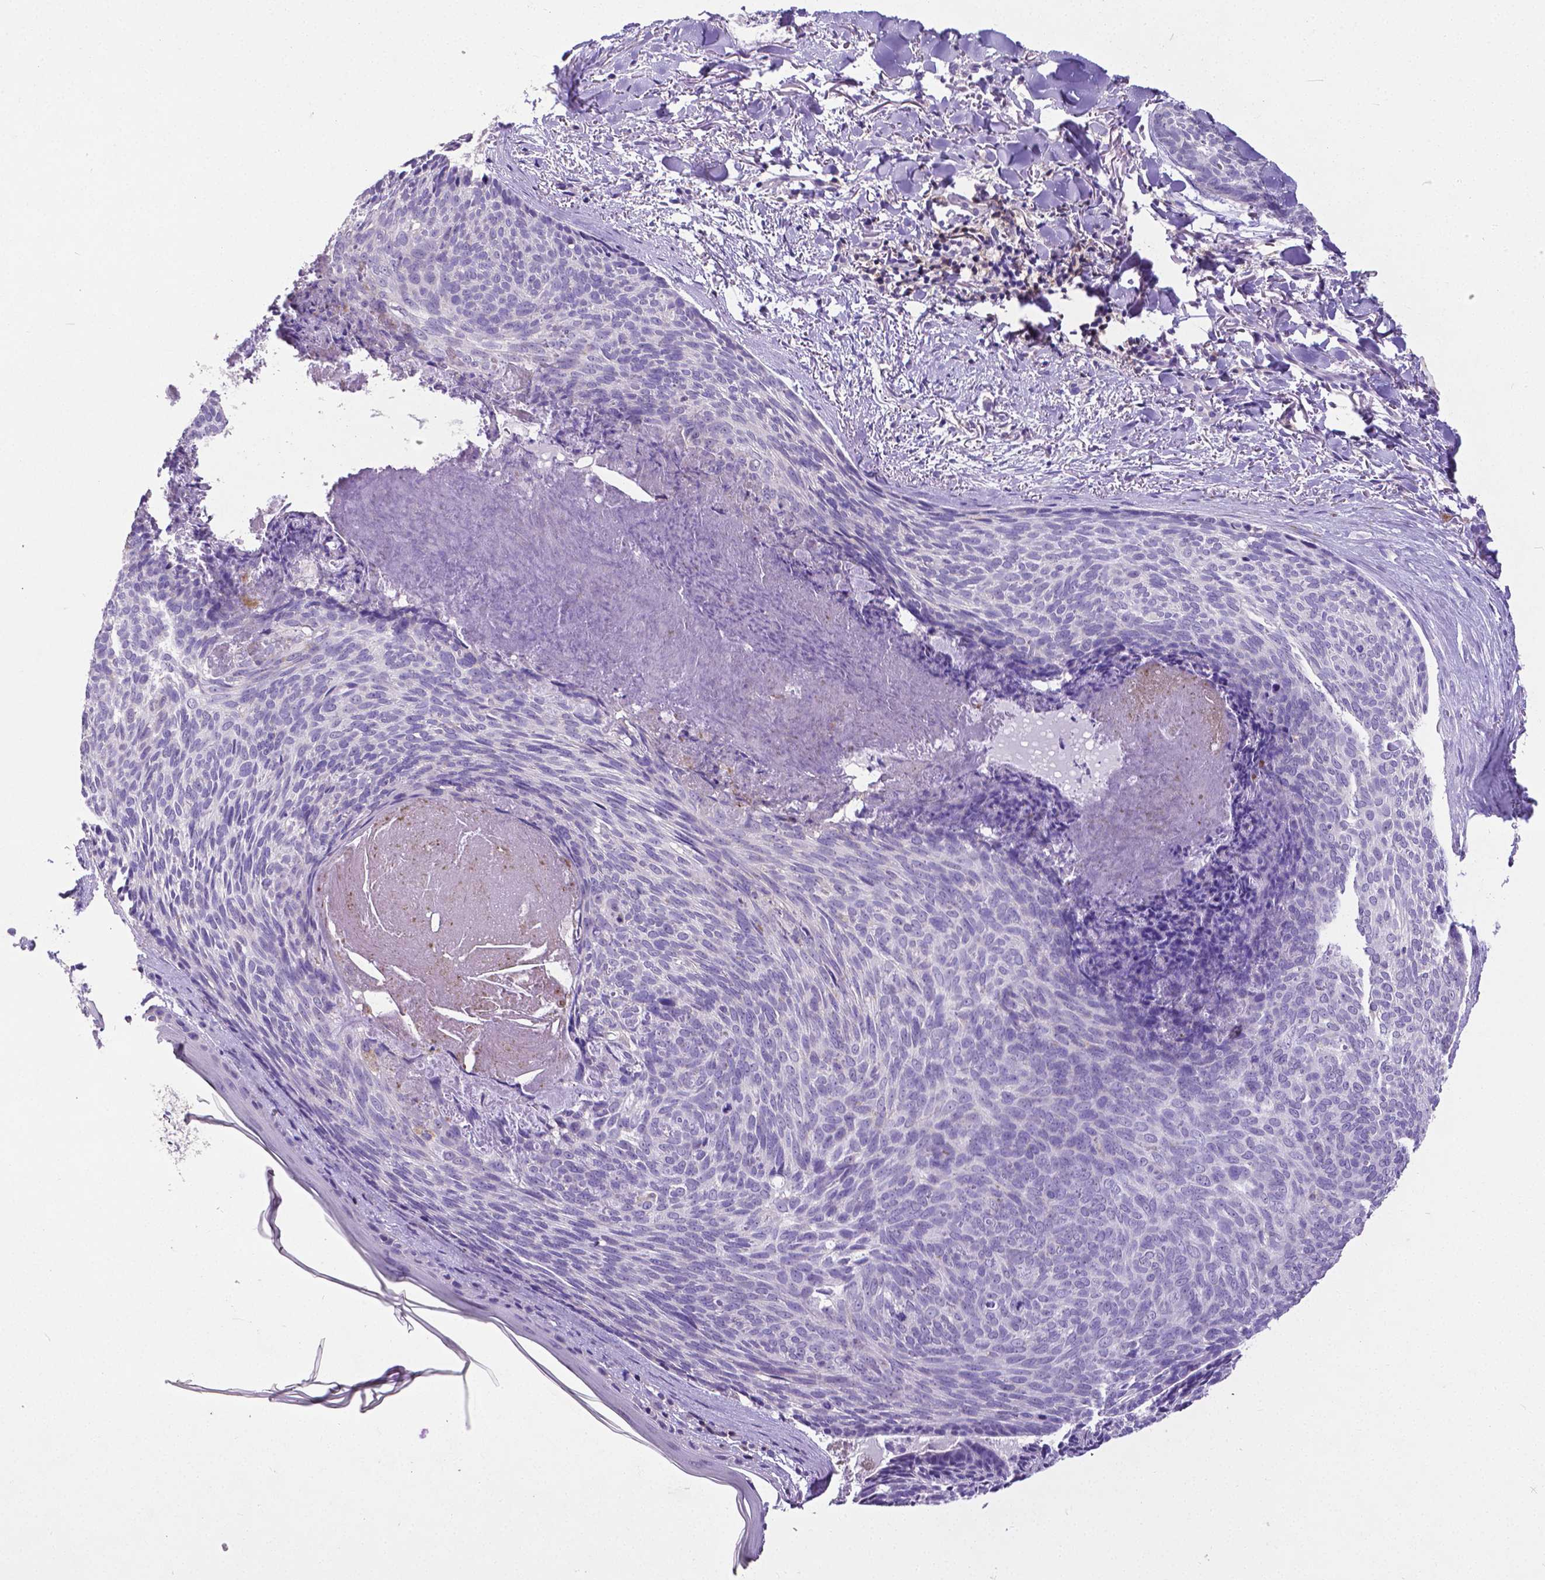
{"staining": {"intensity": "negative", "quantity": "none", "location": "none"}, "tissue": "skin cancer", "cell_type": "Tumor cells", "image_type": "cancer", "snomed": [{"axis": "morphology", "description": "Basal cell carcinoma"}, {"axis": "topography", "description": "Skin"}], "caption": "A histopathology image of skin basal cell carcinoma stained for a protein reveals no brown staining in tumor cells.", "gene": "CD4", "patient": {"sex": "female", "age": 82}}